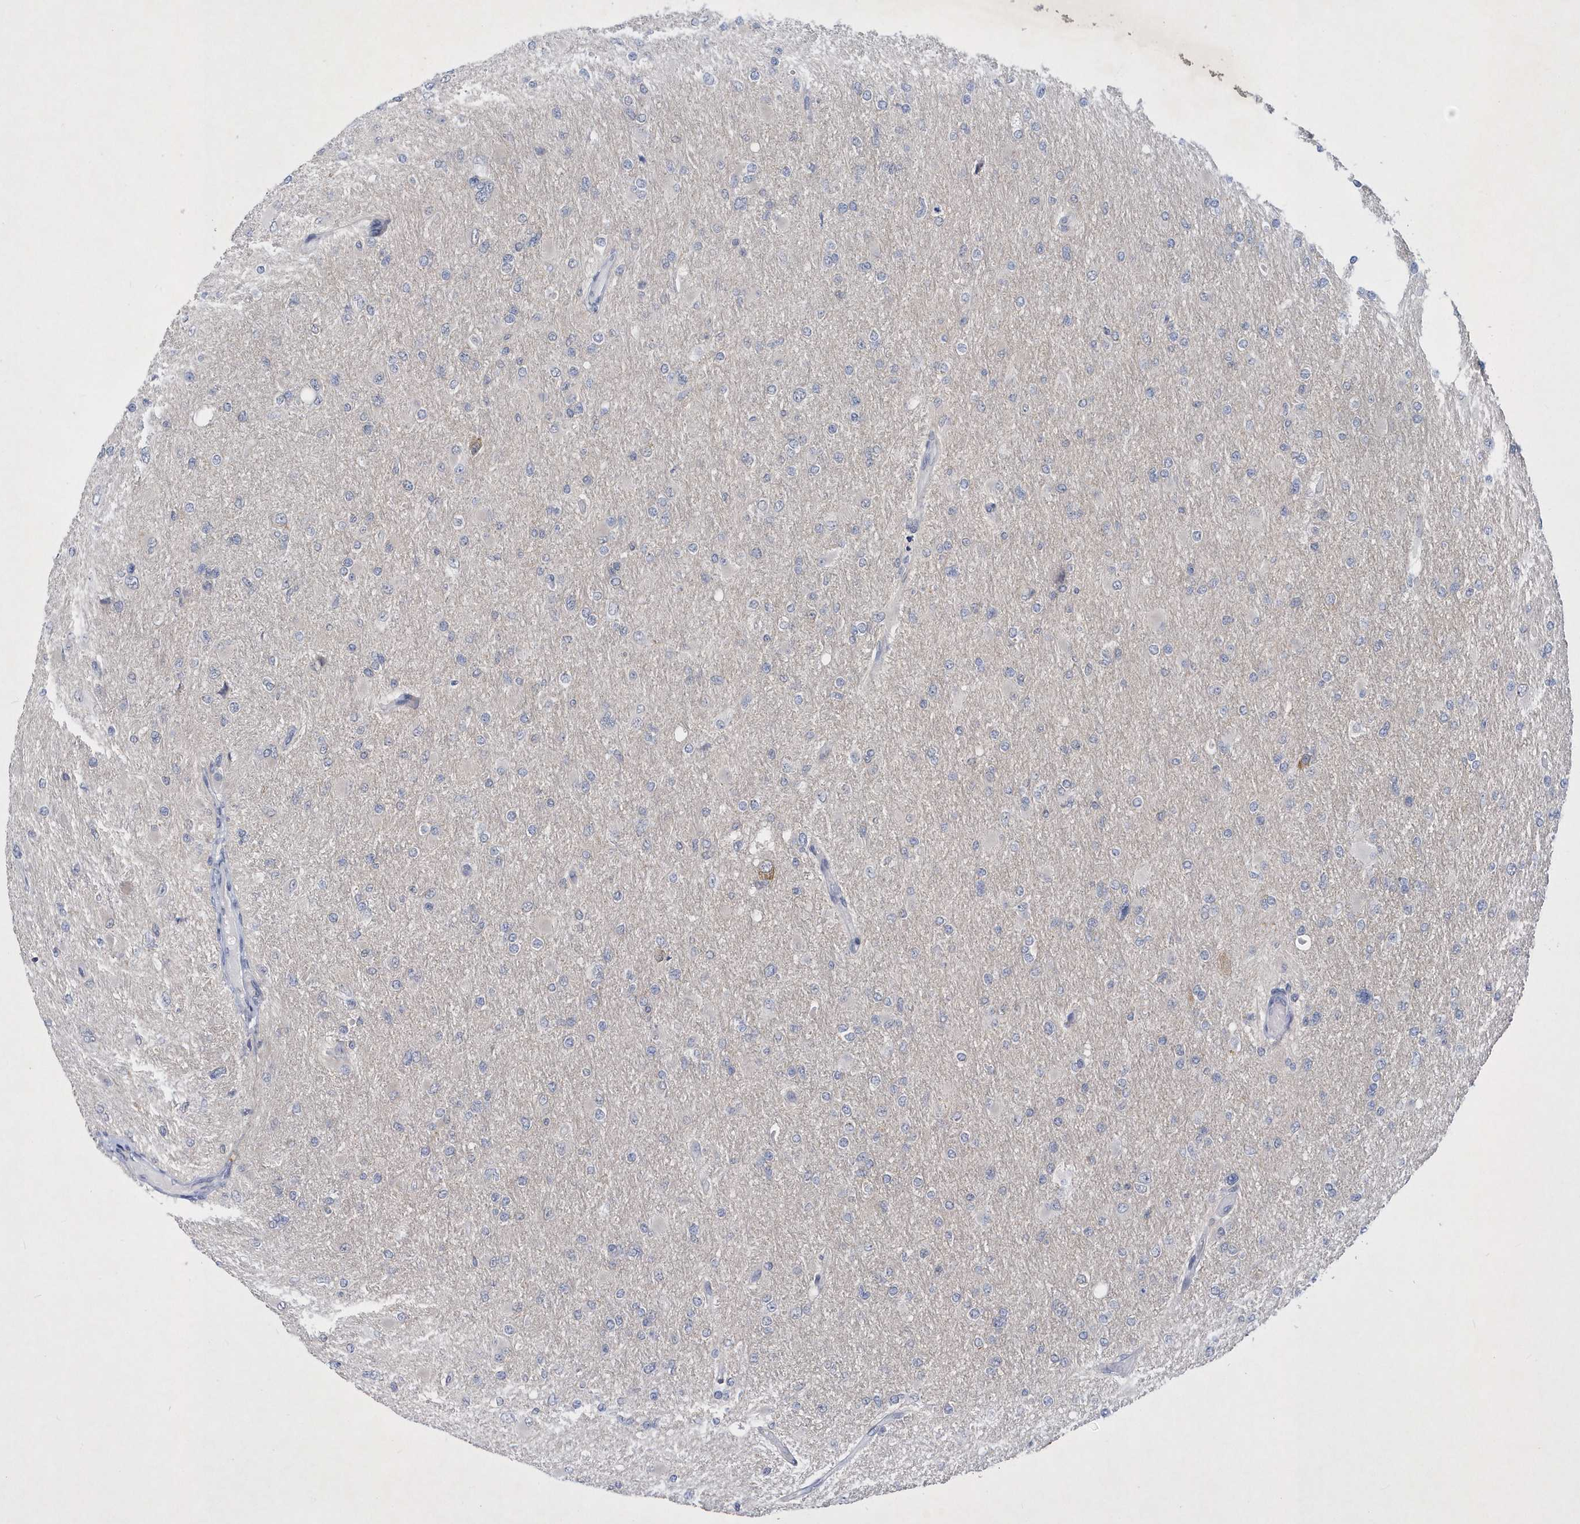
{"staining": {"intensity": "negative", "quantity": "none", "location": "none"}, "tissue": "glioma", "cell_type": "Tumor cells", "image_type": "cancer", "snomed": [{"axis": "morphology", "description": "Glioma, malignant, High grade"}, {"axis": "topography", "description": "Cerebral cortex"}], "caption": "This is an immunohistochemistry (IHC) micrograph of glioma. There is no expression in tumor cells.", "gene": "SRGAP3", "patient": {"sex": "female", "age": 36}}